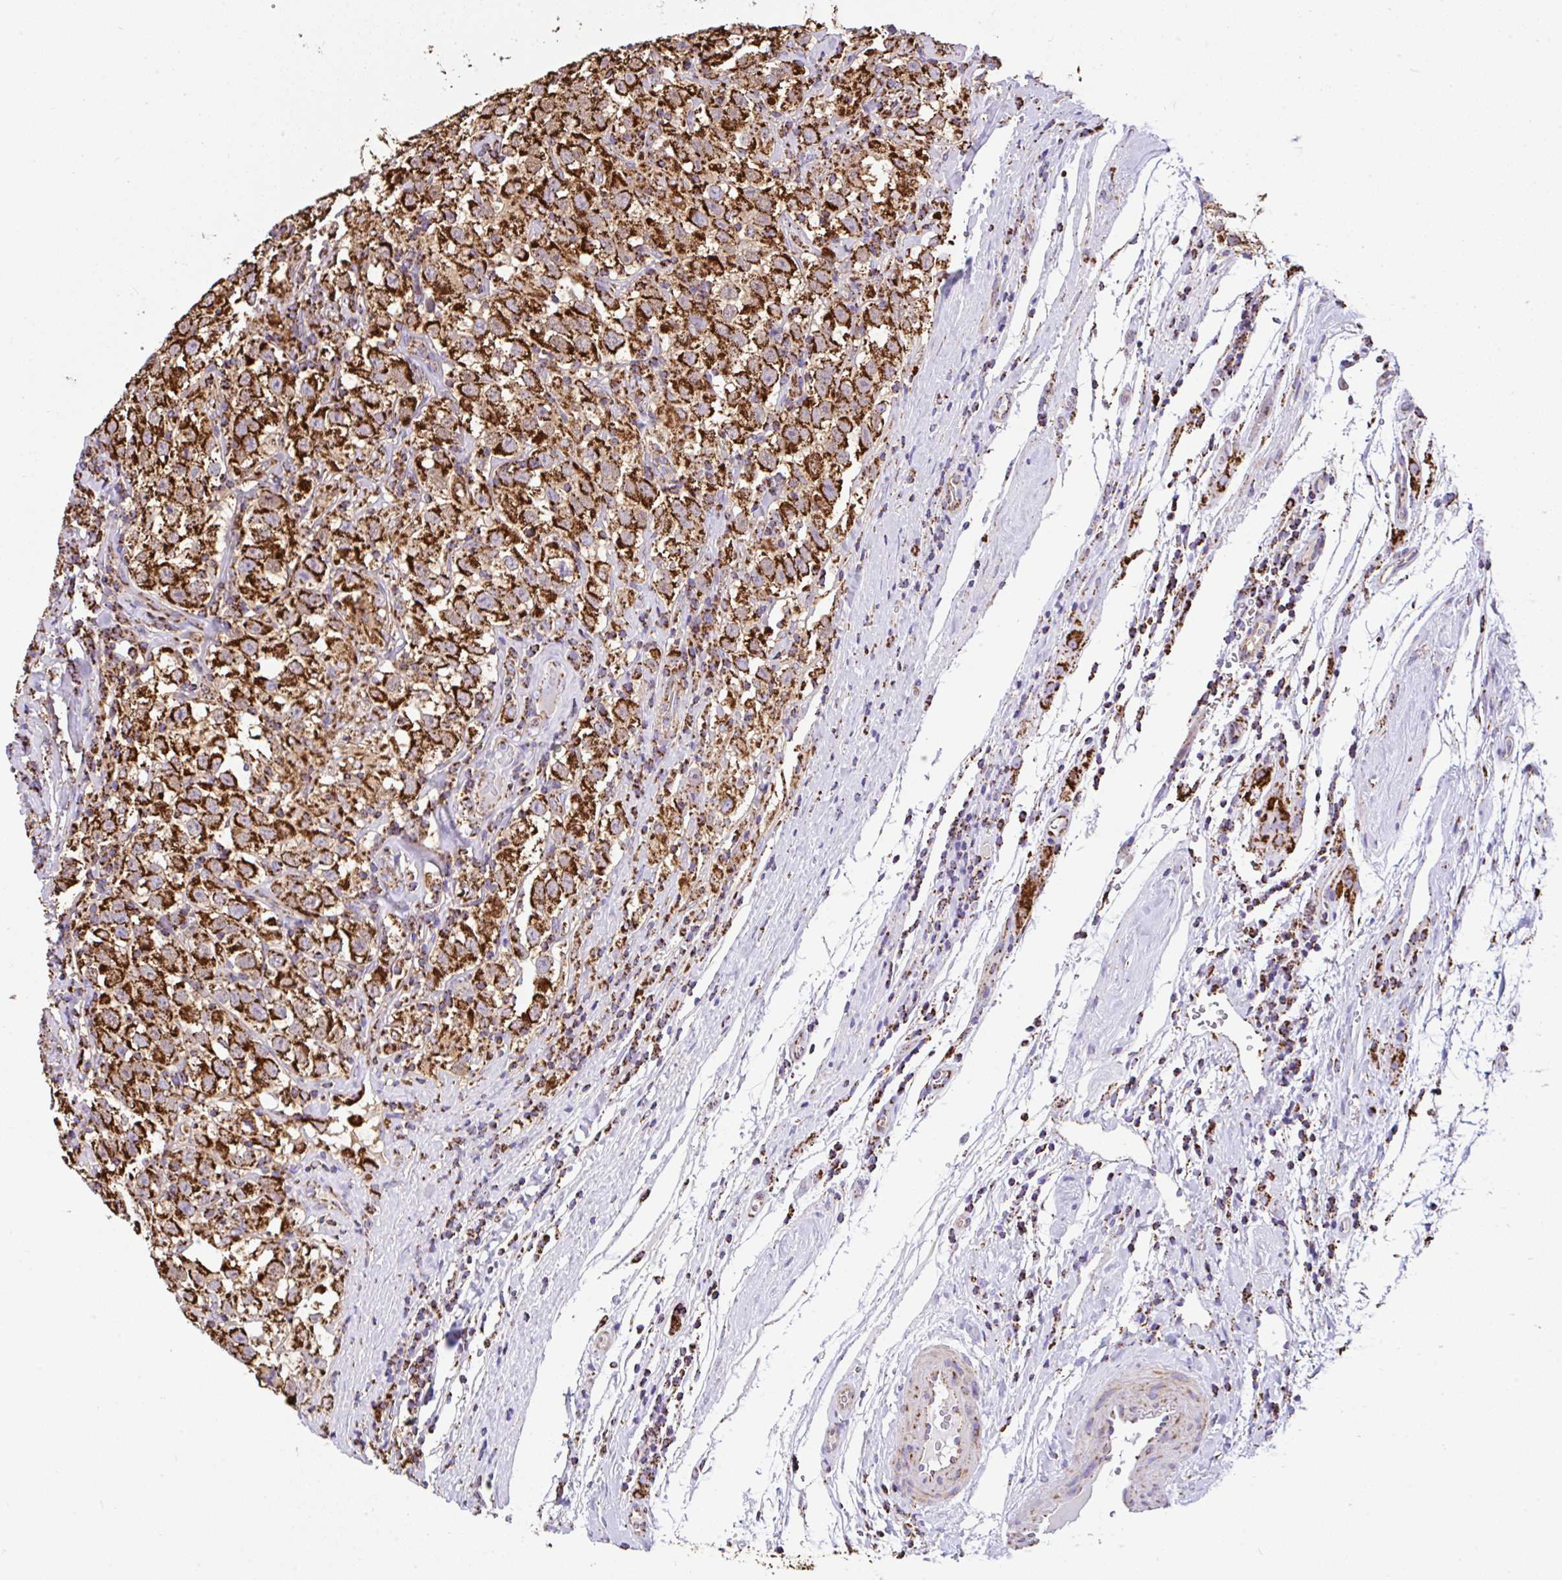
{"staining": {"intensity": "strong", "quantity": ">75%", "location": "cytoplasmic/membranous"}, "tissue": "testis cancer", "cell_type": "Tumor cells", "image_type": "cancer", "snomed": [{"axis": "morphology", "description": "Seminoma, NOS"}, {"axis": "topography", "description": "Testis"}], "caption": "Protein analysis of testis cancer (seminoma) tissue displays strong cytoplasmic/membranous expression in approximately >75% of tumor cells. (DAB IHC with brightfield microscopy, high magnification).", "gene": "ANKRD33B", "patient": {"sex": "male", "age": 41}}